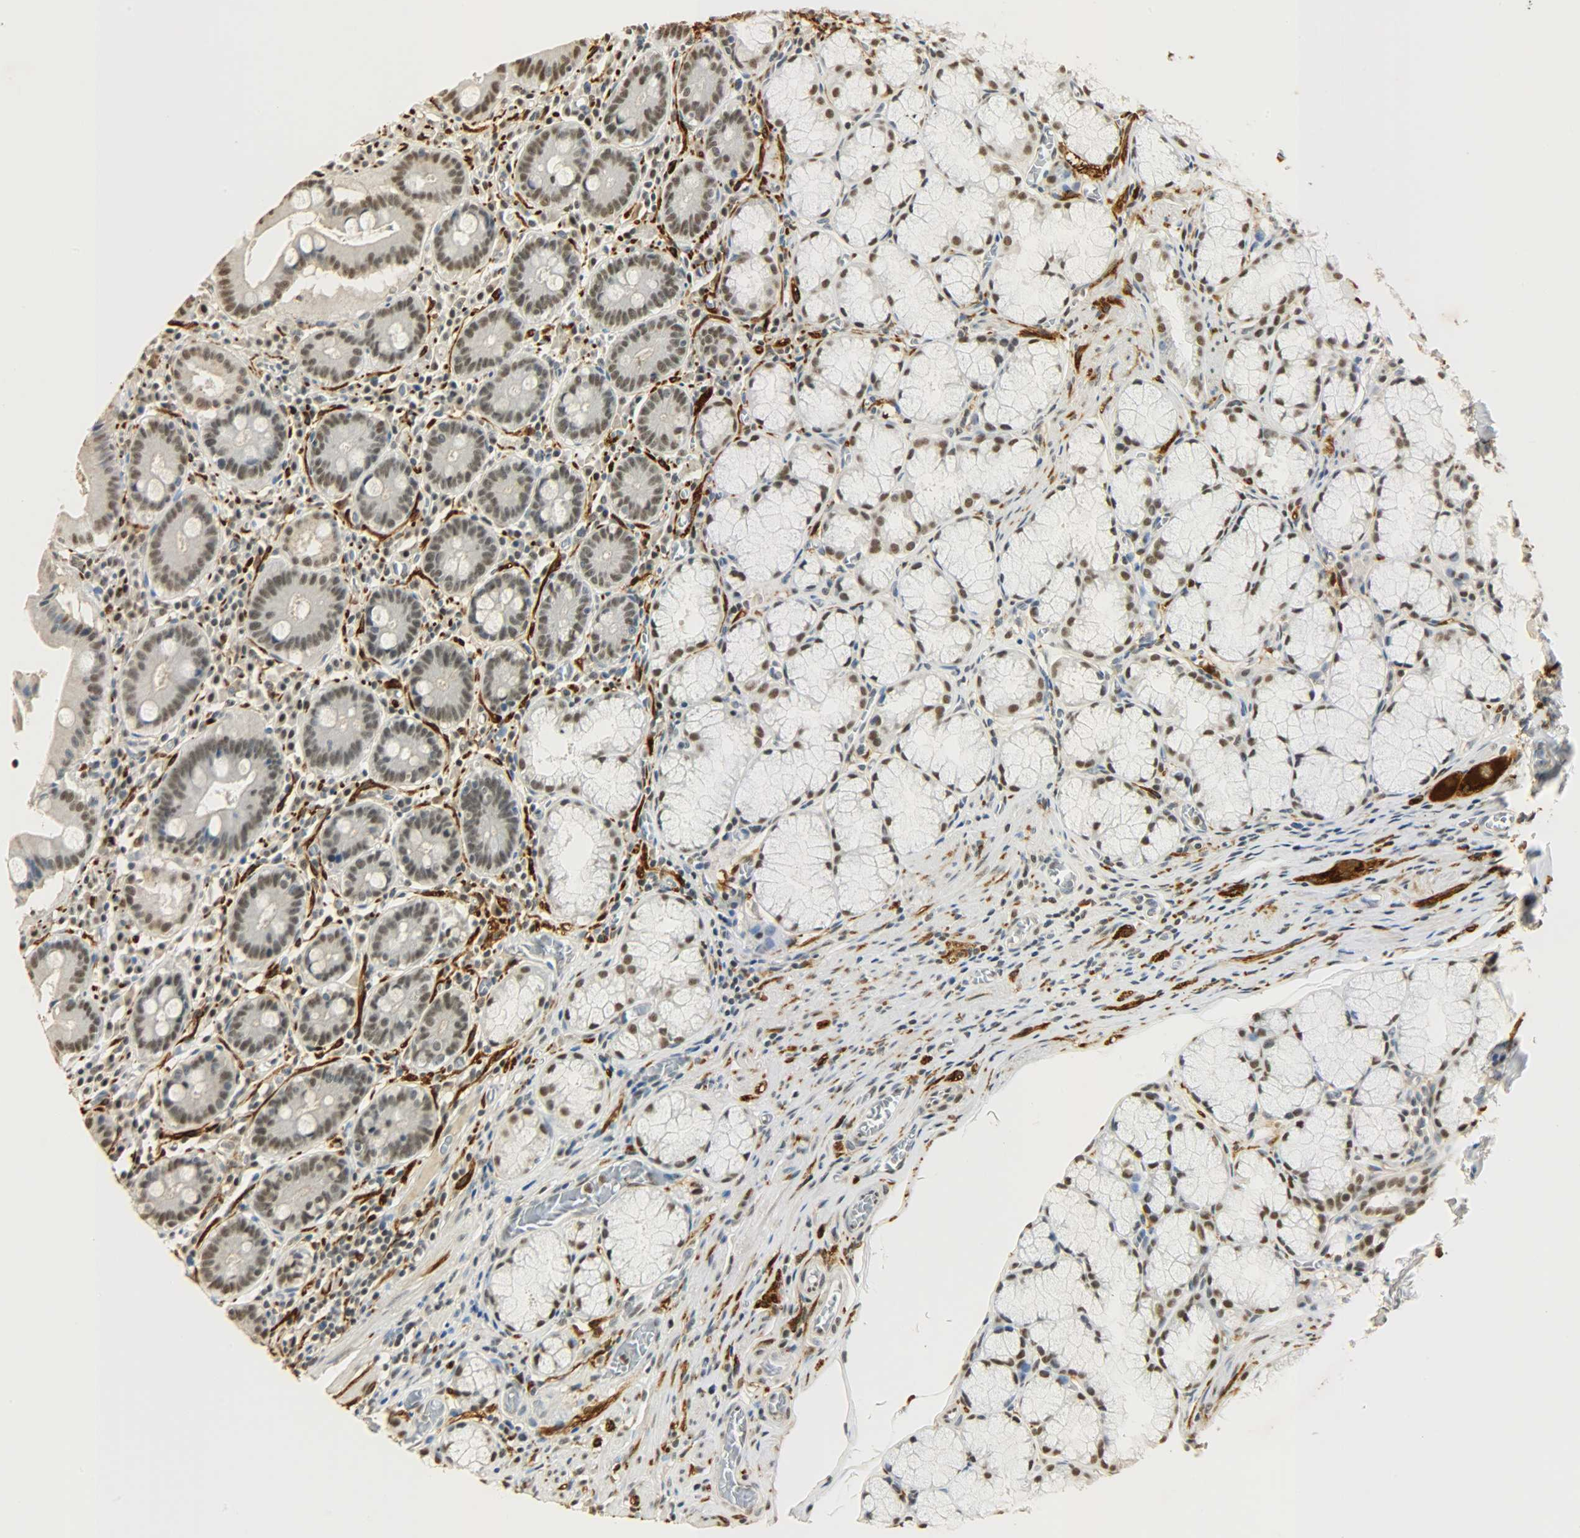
{"staining": {"intensity": "moderate", "quantity": ">75%", "location": "nuclear"}, "tissue": "stomach", "cell_type": "Glandular cells", "image_type": "normal", "snomed": [{"axis": "morphology", "description": "Normal tissue, NOS"}, {"axis": "topography", "description": "Stomach, lower"}], "caption": "This is an image of IHC staining of benign stomach, which shows moderate positivity in the nuclear of glandular cells.", "gene": "NGFR", "patient": {"sex": "male", "age": 56}}